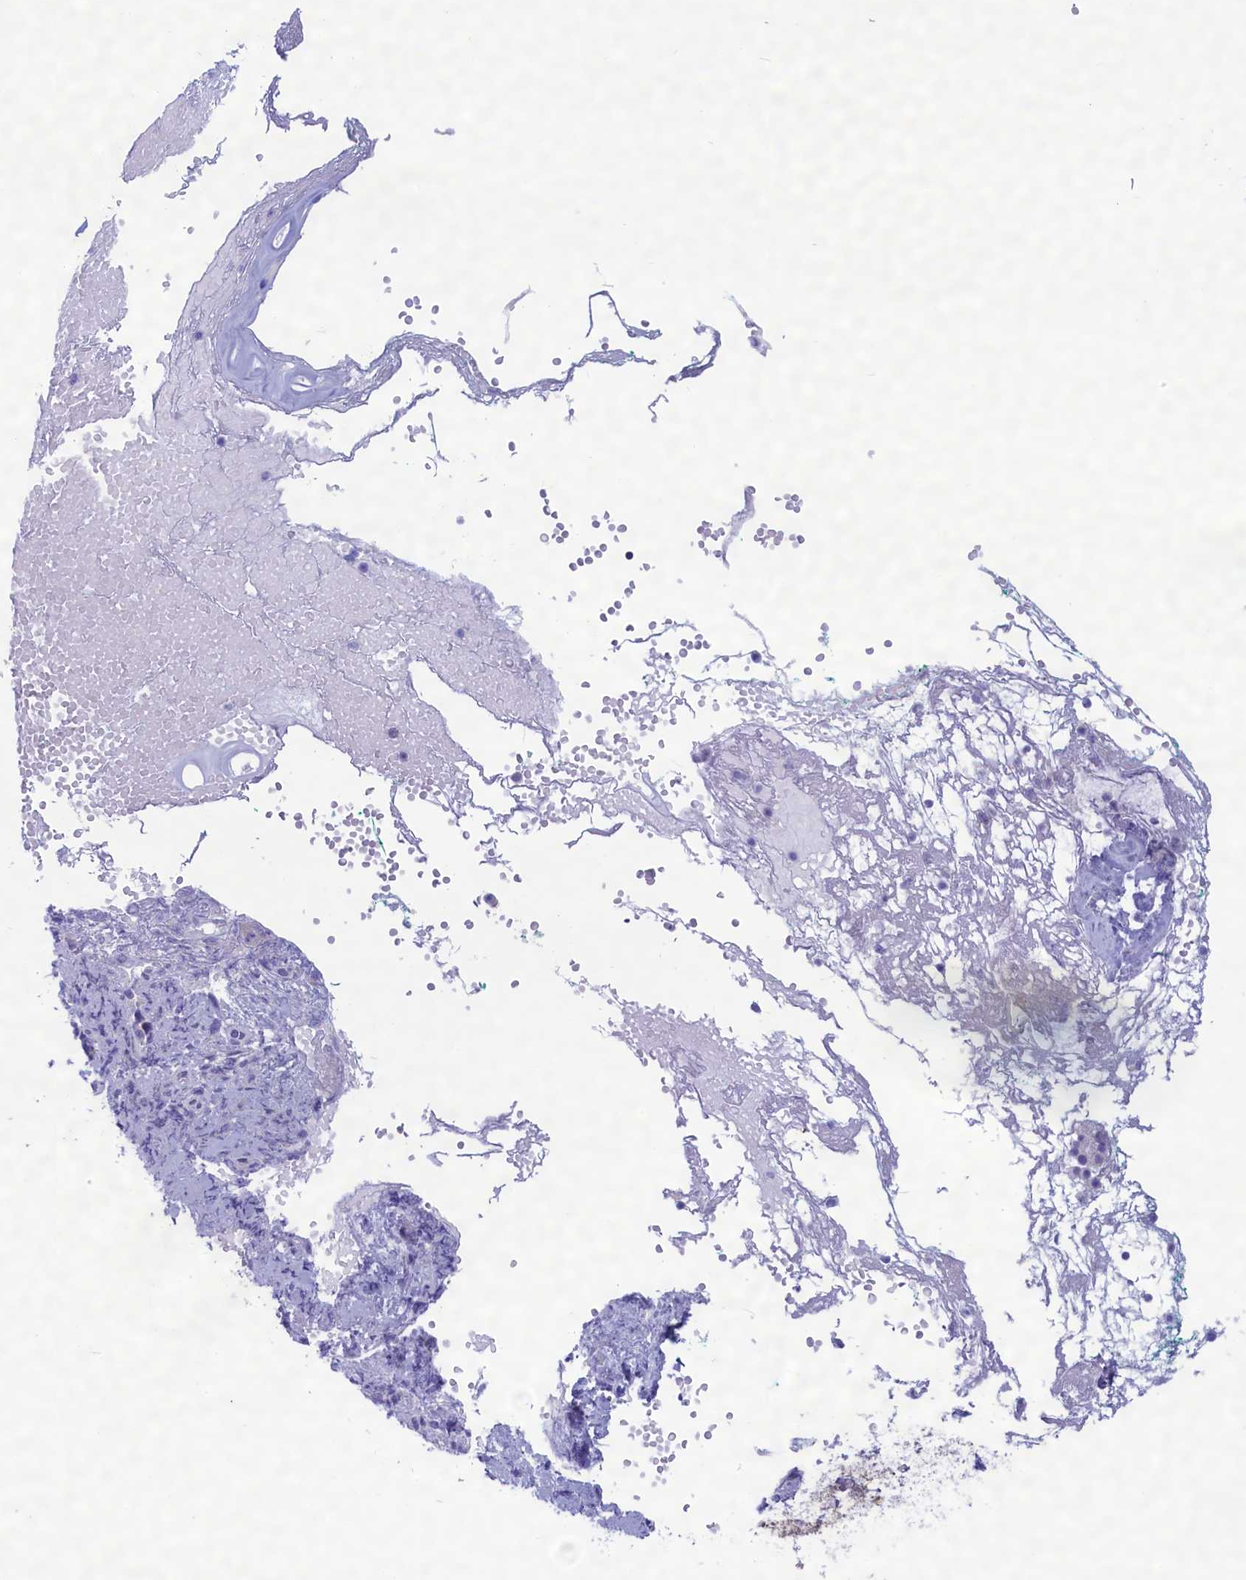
{"staining": {"intensity": "negative", "quantity": "none", "location": "none"}, "tissue": "adipose tissue", "cell_type": "Adipocytes", "image_type": "normal", "snomed": [{"axis": "morphology", "description": "Normal tissue, NOS"}, {"axis": "morphology", "description": "Basal cell carcinoma"}, {"axis": "topography", "description": "Cartilage tissue"}, {"axis": "topography", "description": "Nasopharynx"}, {"axis": "topography", "description": "Oral tissue"}], "caption": "Immunohistochemical staining of benign human adipose tissue demonstrates no significant staining in adipocytes.", "gene": "MPV17L2", "patient": {"sex": "female", "age": 77}}